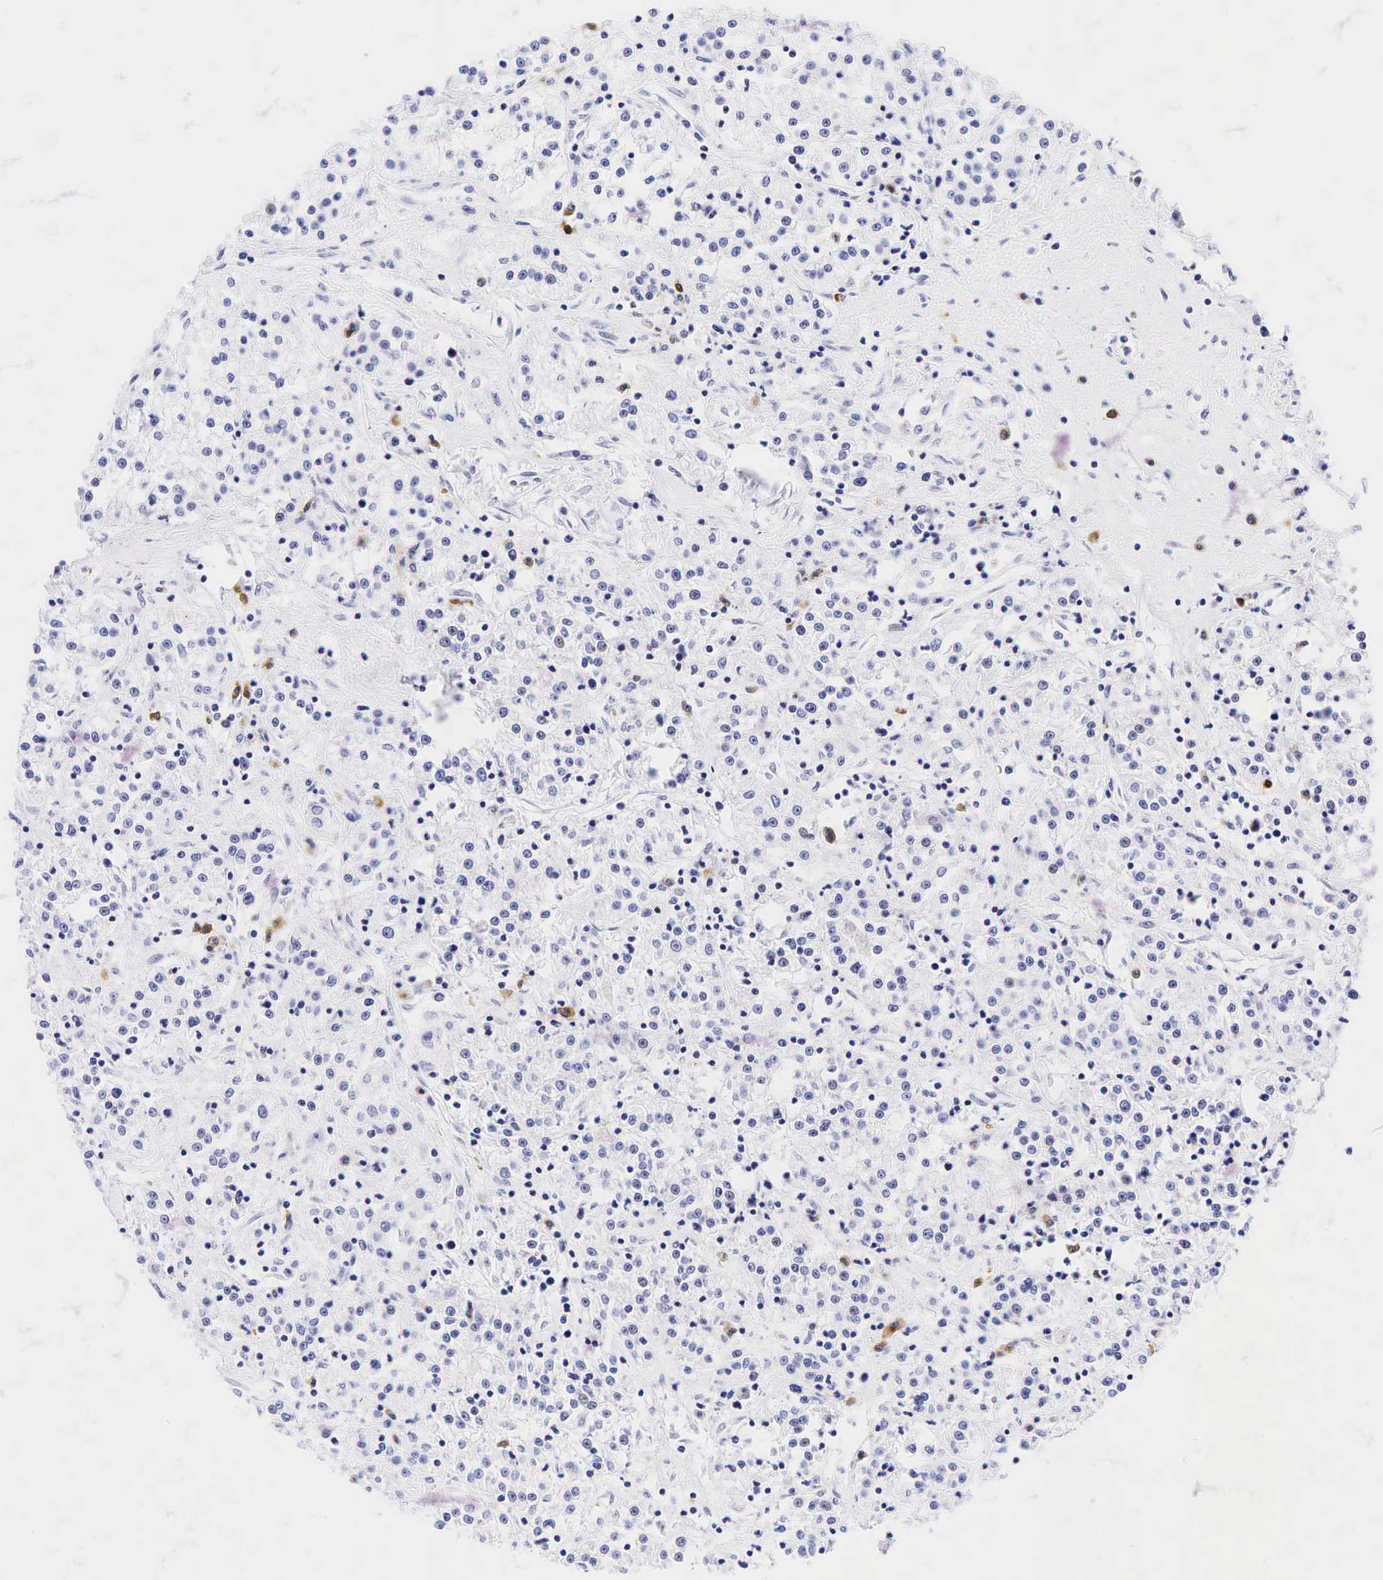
{"staining": {"intensity": "negative", "quantity": "none", "location": "none"}, "tissue": "renal cancer", "cell_type": "Tumor cells", "image_type": "cancer", "snomed": [{"axis": "morphology", "description": "Adenocarcinoma, NOS"}, {"axis": "topography", "description": "Kidney"}], "caption": "An immunohistochemistry (IHC) photomicrograph of renal adenocarcinoma is shown. There is no staining in tumor cells of renal adenocarcinoma.", "gene": "CD79A", "patient": {"sex": "female", "age": 76}}